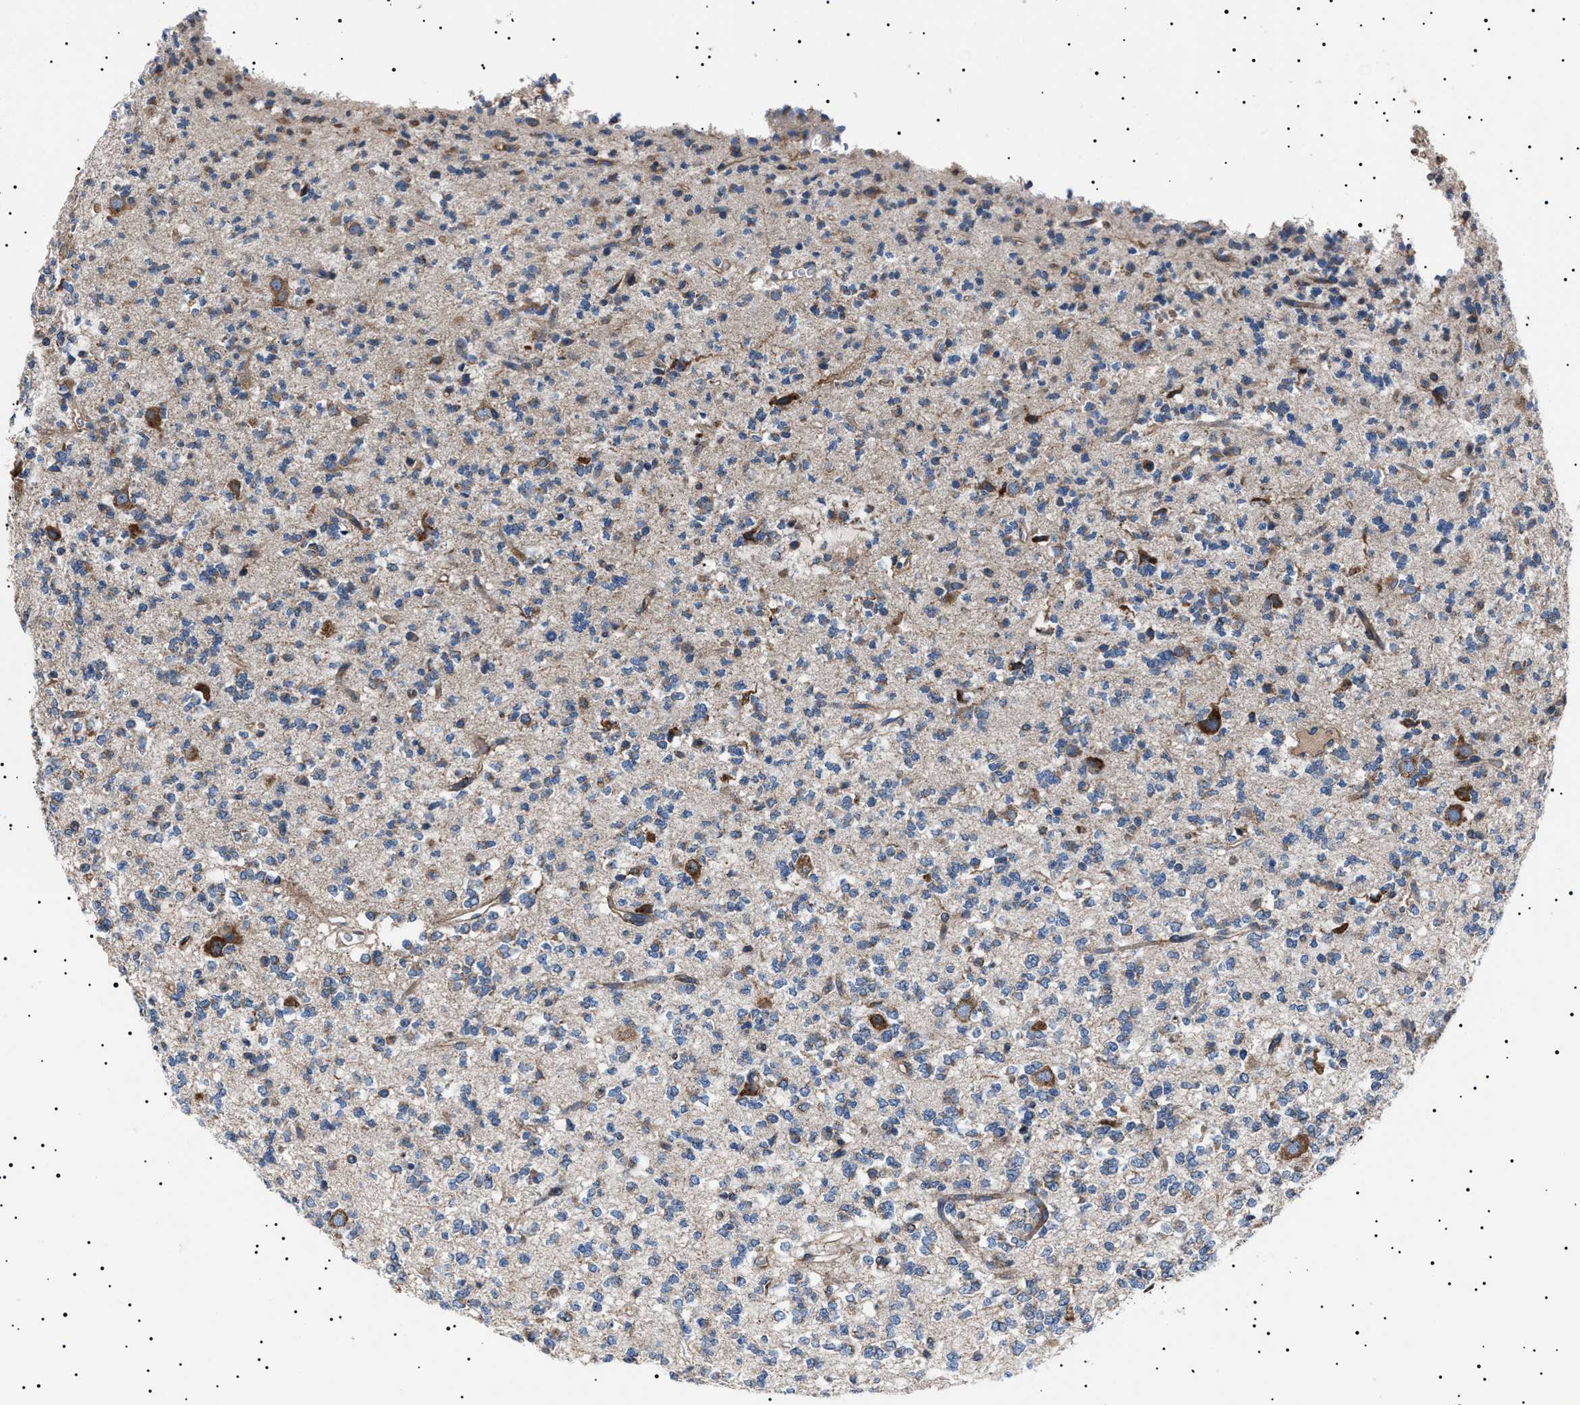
{"staining": {"intensity": "moderate", "quantity": "<25%", "location": "cytoplasmic/membranous"}, "tissue": "glioma", "cell_type": "Tumor cells", "image_type": "cancer", "snomed": [{"axis": "morphology", "description": "Glioma, malignant, Low grade"}, {"axis": "topography", "description": "Brain"}], "caption": "Tumor cells show low levels of moderate cytoplasmic/membranous expression in approximately <25% of cells in low-grade glioma (malignant).", "gene": "TOP1MT", "patient": {"sex": "male", "age": 38}}